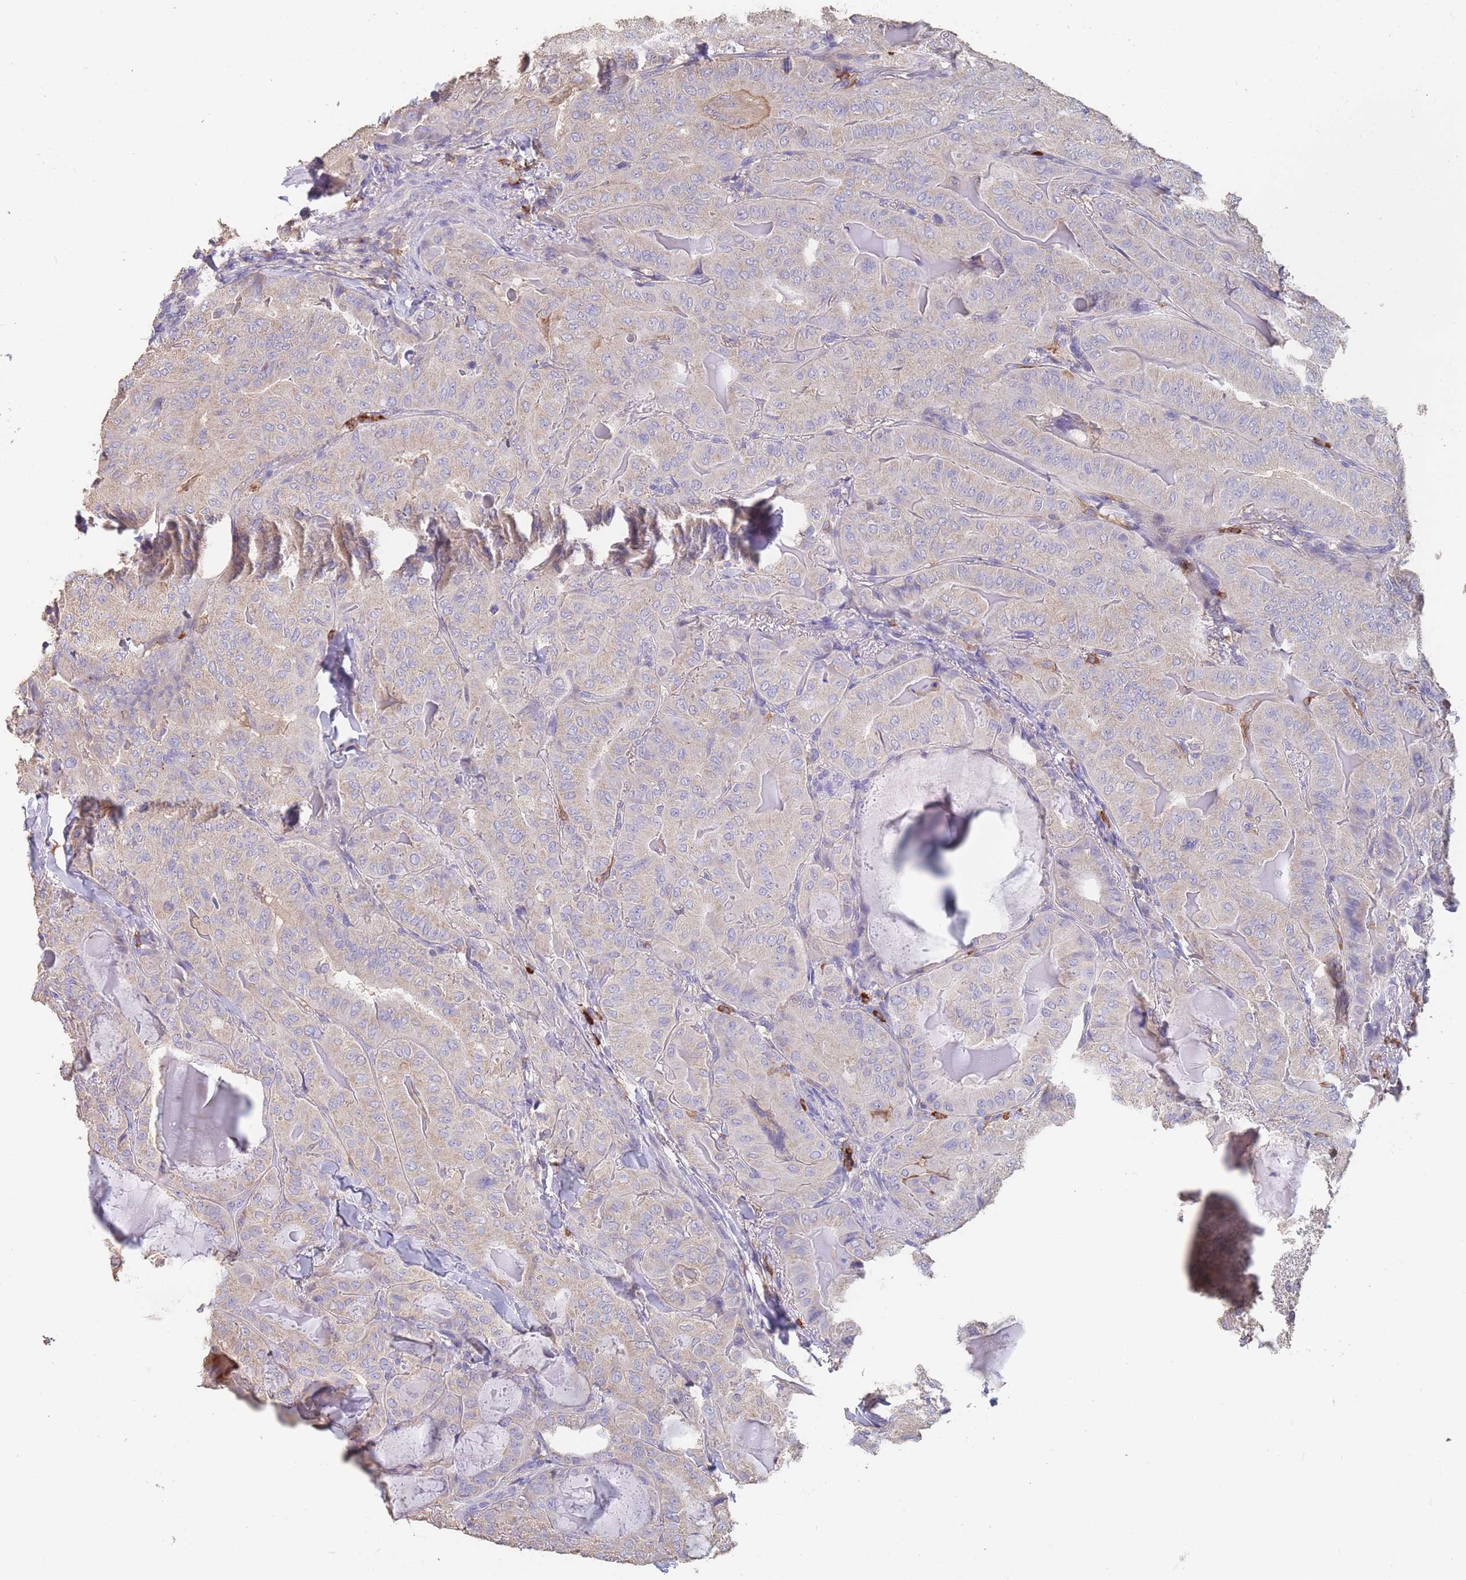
{"staining": {"intensity": "weak", "quantity": "<25%", "location": "cytoplasmic/membranous"}, "tissue": "thyroid cancer", "cell_type": "Tumor cells", "image_type": "cancer", "snomed": [{"axis": "morphology", "description": "Papillary adenocarcinoma, NOS"}, {"axis": "topography", "description": "Thyroid gland"}], "caption": "Thyroid cancer was stained to show a protein in brown. There is no significant positivity in tumor cells.", "gene": "CLEC12A", "patient": {"sex": "female", "age": 68}}